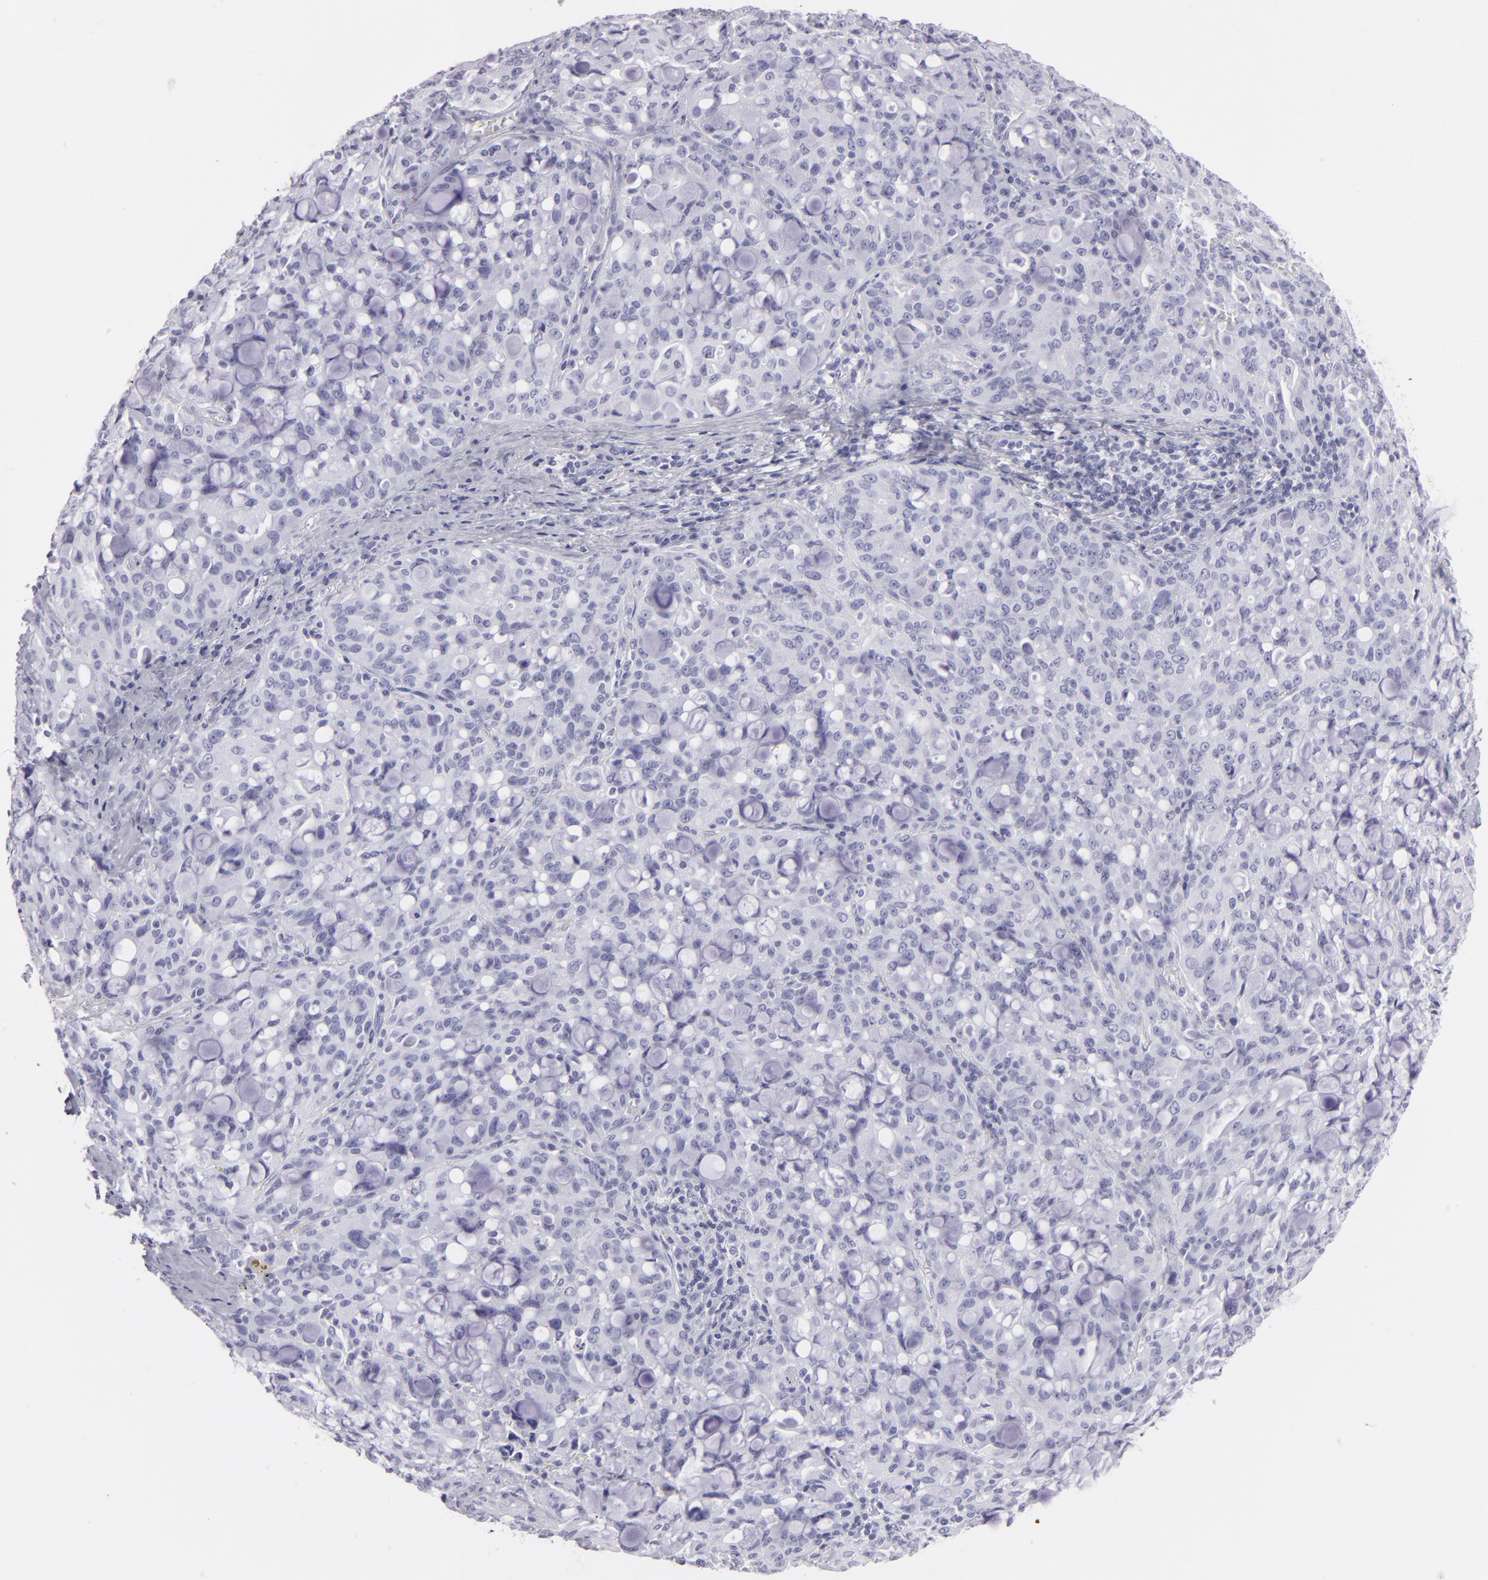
{"staining": {"intensity": "negative", "quantity": "none", "location": "none"}, "tissue": "lung cancer", "cell_type": "Tumor cells", "image_type": "cancer", "snomed": [{"axis": "morphology", "description": "Adenocarcinoma, NOS"}, {"axis": "topography", "description": "Lung"}], "caption": "Immunohistochemistry (IHC) photomicrograph of lung adenocarcinoma stained for a protein (brown), which displays no expression in tumor cells. (Stains: DAB (3,3'-diaminobenzidine) immunohistochemistry (IHC) with hematoxylin counter stain, Microscopy: brightfield microscopy at high magnification).", "gene": "FLG", "patient": {"sex": "female", "age": 44}}